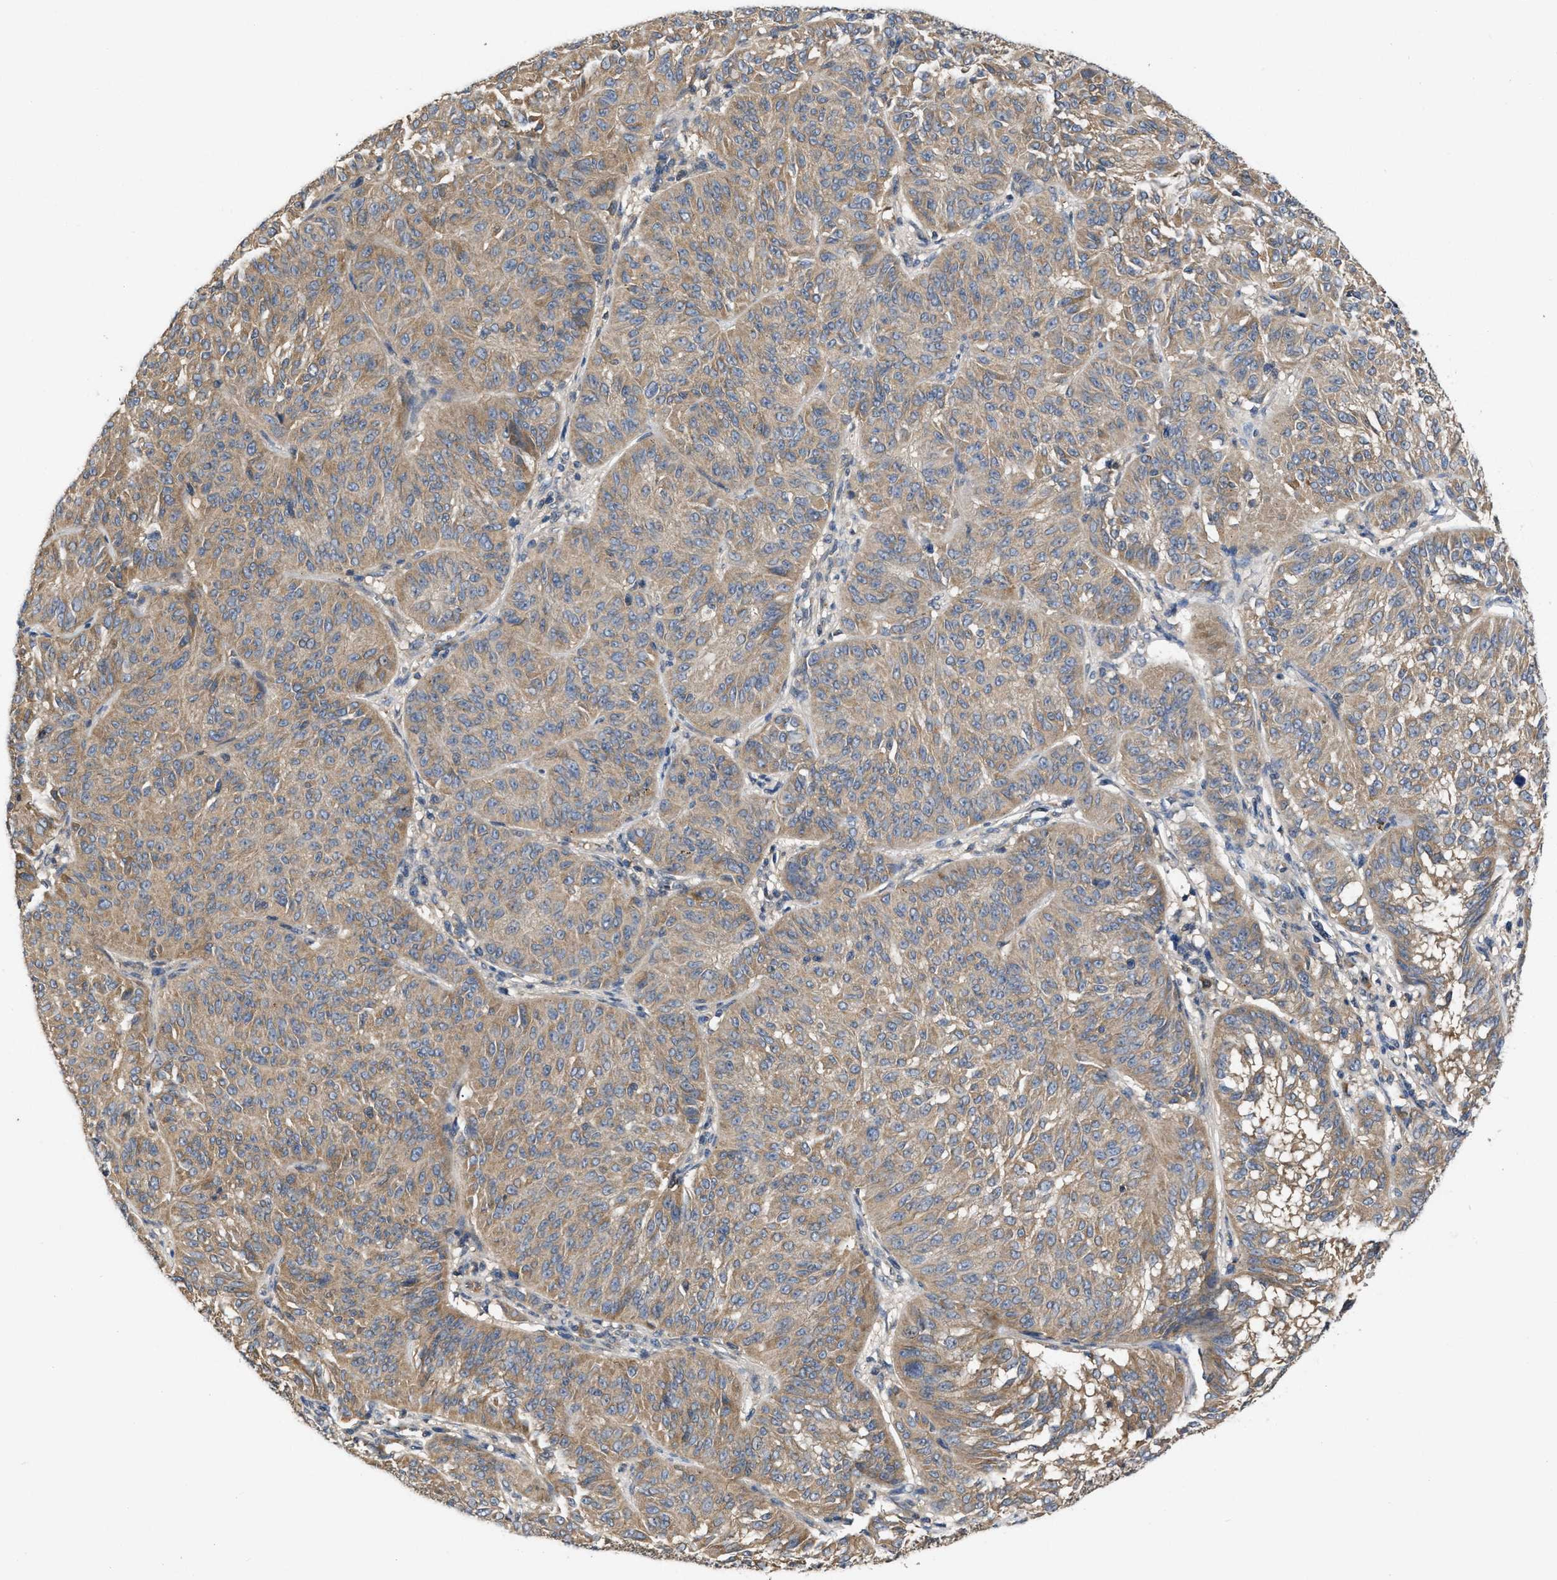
{"staining": {"intensity": "moderate", "quantity": ">75%", "location": "cytoplasmic/membranous"}, "tissue": "melanoma", "cell_type": "Tumor cells", "image_type": "cancer", "snomed": [{"axis": "morphology", "description": "Malignant melanoma, NOS"}, {"axis": "topography", "description": "Skin"}], "caption": "Immunohistochemistry (IHC) photomicrograph of neoplastic tissue: human melanoma stained using IHC reveals medium levels of moderate protein expression localized specifically in the cytoplasmic/membranous of tumor cells, appearing as a cytoplasmic/membranous brown color.", "gene": "VPS4A", "patient": {"sex": "female", "age": 72}}